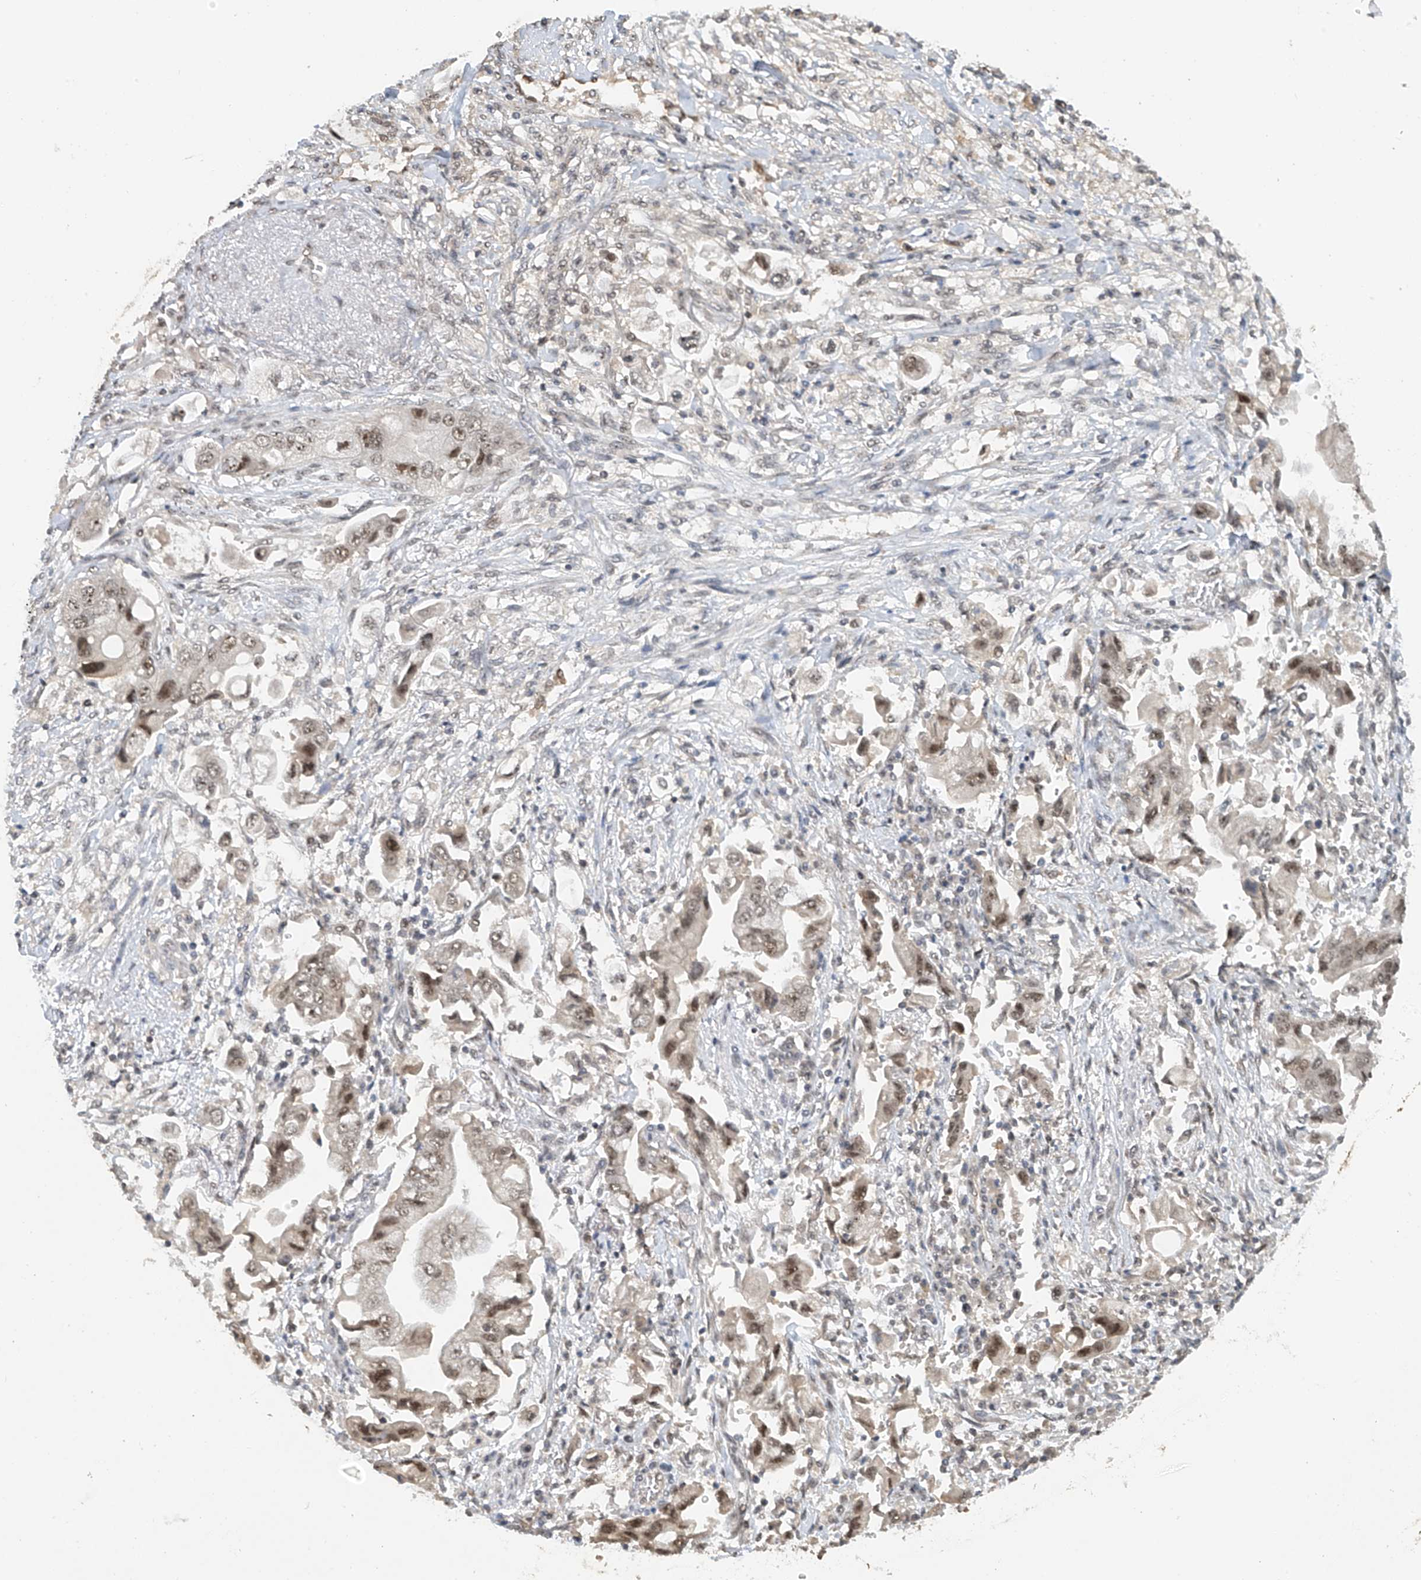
{"staining": {"intensity": "weak", "quantity": "25%-75%", "location": "nuclear"}, "tissue": "stomach cancer", "cell_type": "Tumor cells", "image_type": "cancer", "snomed": [{"axis": "morphology", "description": "Adenocarcinoma, NOS"}, {"axis": "topography", "description": "Stomach"}], "caption": "Approximately 25%-75% of tumor cells in stomach cancer exhibit weak nuclear protein staining as visualized by brown immunohistochemical staining.", "gene": "C1orf131", "patient": {"sex": "male", "age": 62}}